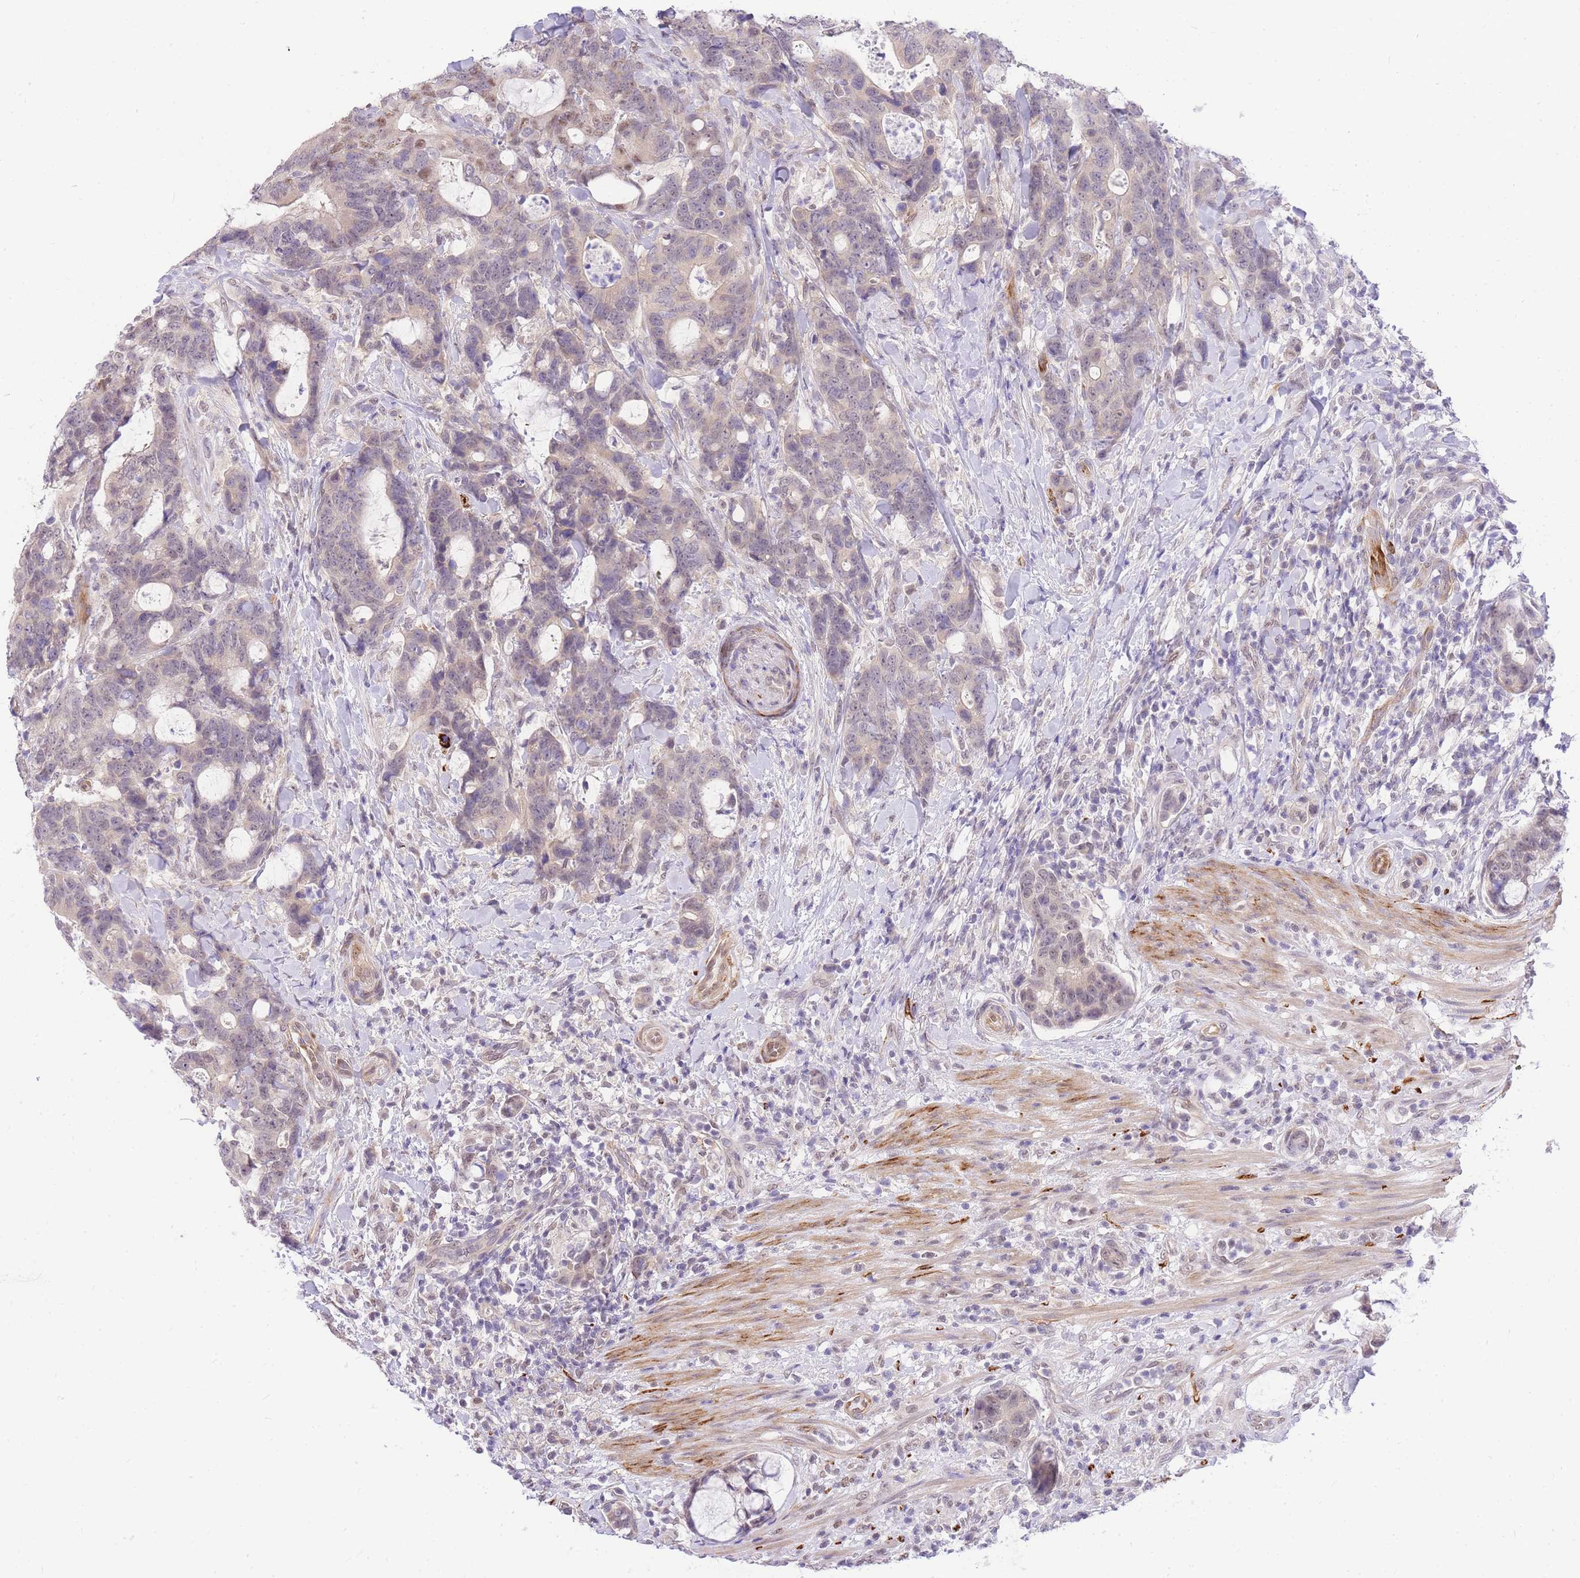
{"staining": {"intensity": "weak", "quantity": "<25%", "location": "nuclear"}, "tissue": "colorectal cancer", "cell_type": "Tumor cells", "image_type": "cancer", "snomed": [{"axis": "morphology", "description": "Adenocarcinoma, NOS"}, {"axis": "topography", "description": "Colon"}], "caption": "Histopathology image shows no significant protein expression in tumor cells of colorectal cancer (adenocarcinoma). (DAB (3,3'-diaminobenzidine) IHC with hematoxylin counter stain).", "gene": "S100PBP", "patient": {"sex": "female", "age": 82}}